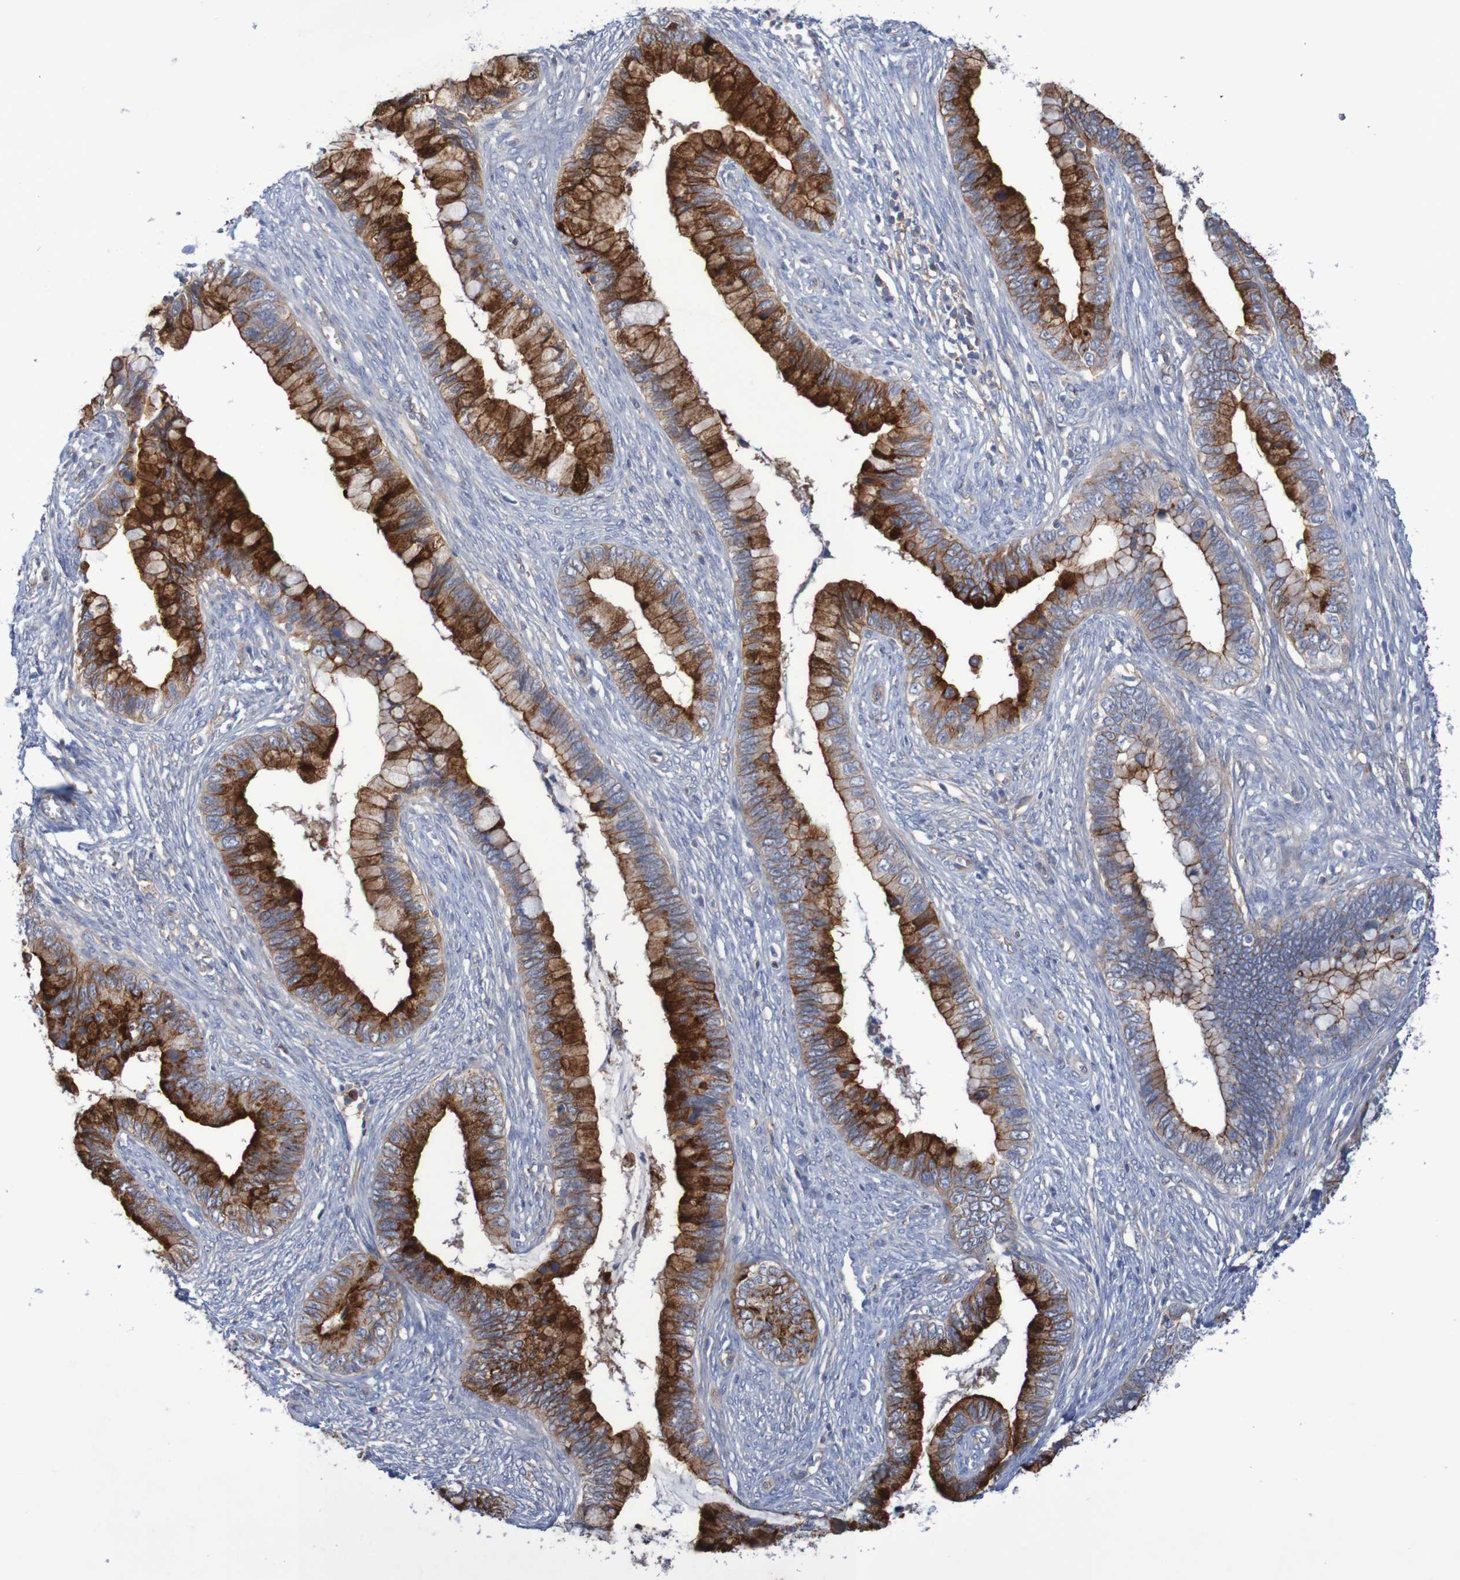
{"staining": {"intensity": "strong", "quantity": ">75%", "location": "cytoplasmic/membranous"}, "tissue": "cervical cancer", "cell_type": "Tumor cells", "image_type": "cancer", "snomed": [{"axis": "morphology", "description": "Adenocarcinoma, NOS"}, {"axis": "topography", "description": "Cervix"}], "caption": "A high amount of strong cytoplasmic/membranous expression is appreciated in approximately >75% of tumor cells in cervical cancer tissue. Using DAB (brown) and hematoxylin (blue) stains, captured at high magnification using brightfield microscopy.", "gene": "NECTIN2", "patient": {"sex": "female", "age": 44}}